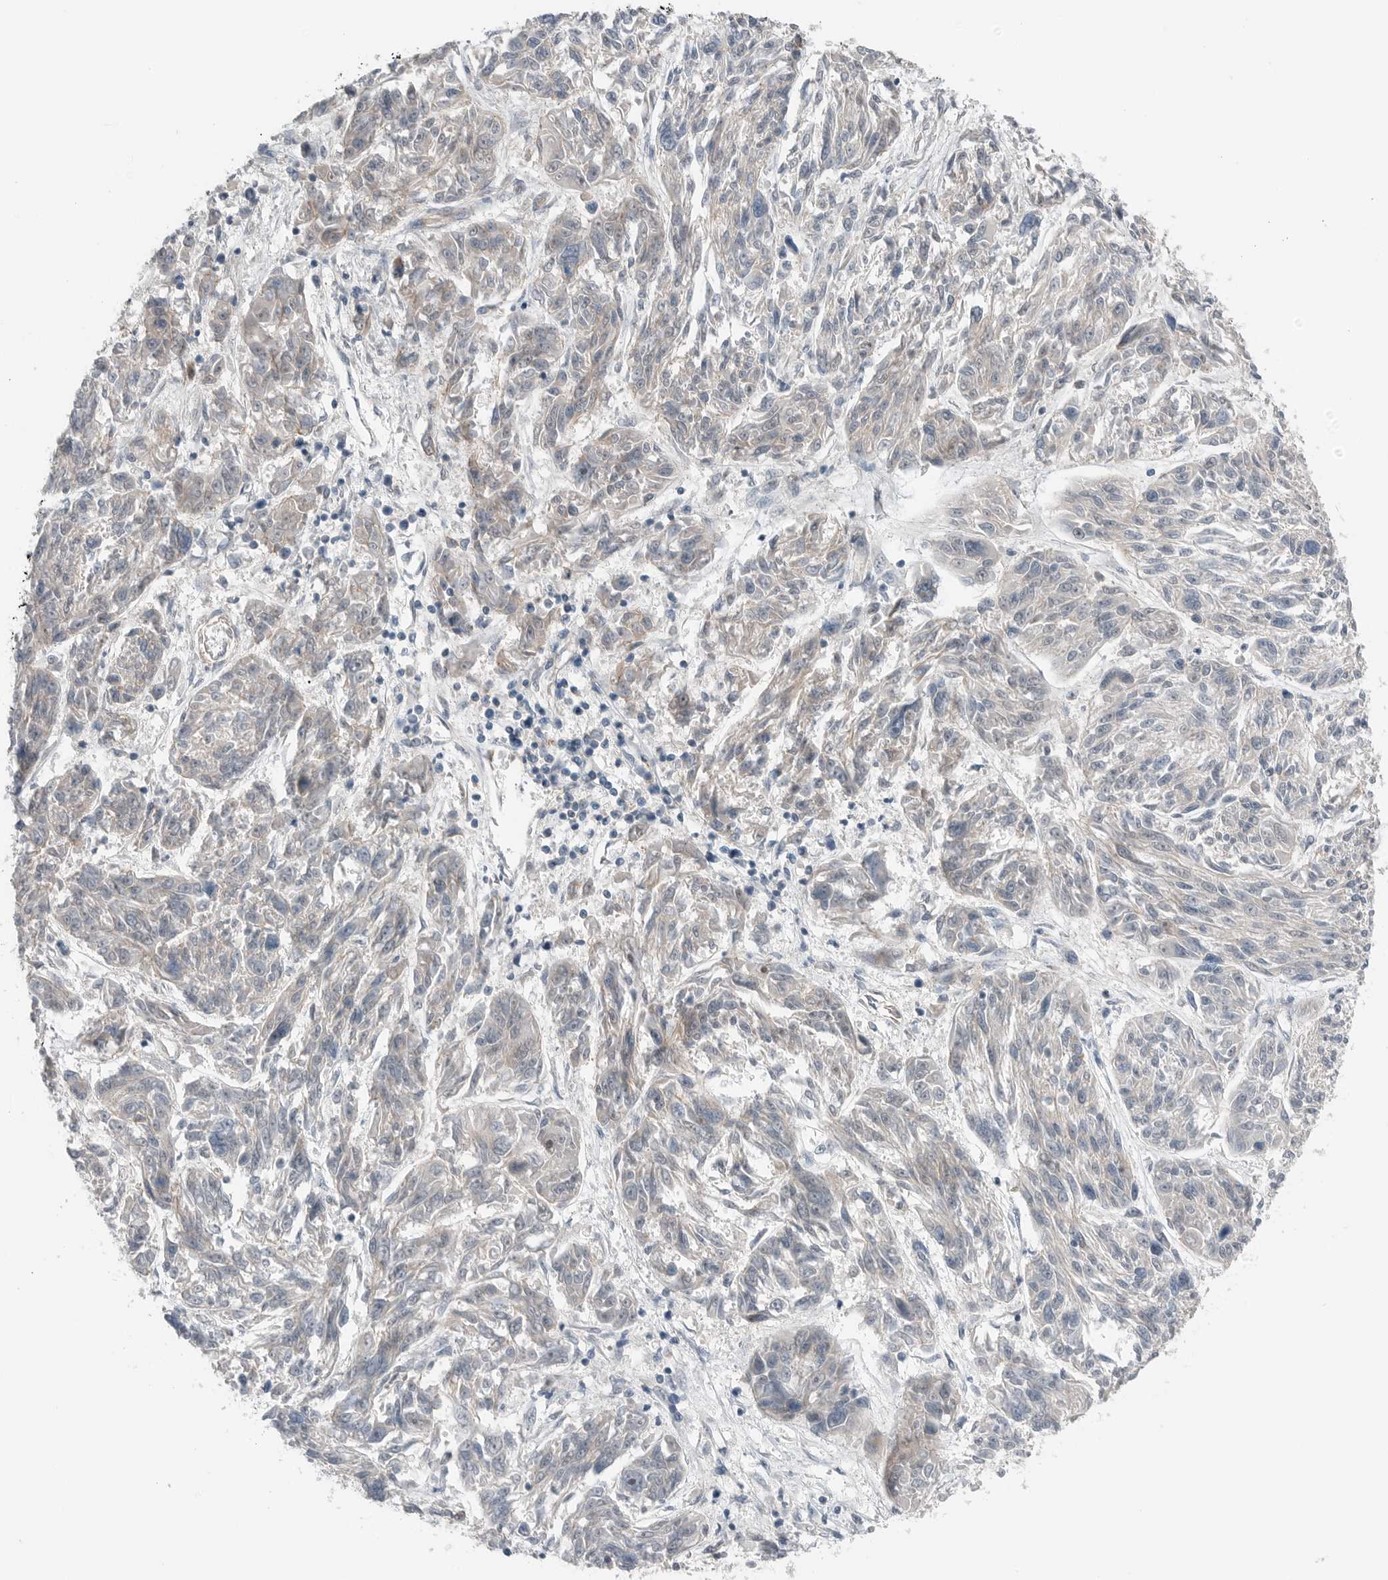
{"staining": {"intensity": "negative", "quantity": "none", "location": "none"}, "tissue": "melanoma", "cell_type": "Tumor cells", "image_type": "cancer", "snomed": [{"axis": "morphology", "description": "Malignant melanoma, NOS"}, {"axis": "topography", "description": "Skin"}], "caption": "IHC image of human melanoma stained for a protein (brown), which exhibits no expression in tumor cells.", "gene": "NTAQ1", "patient": {"sex": "male", "age": 53}}